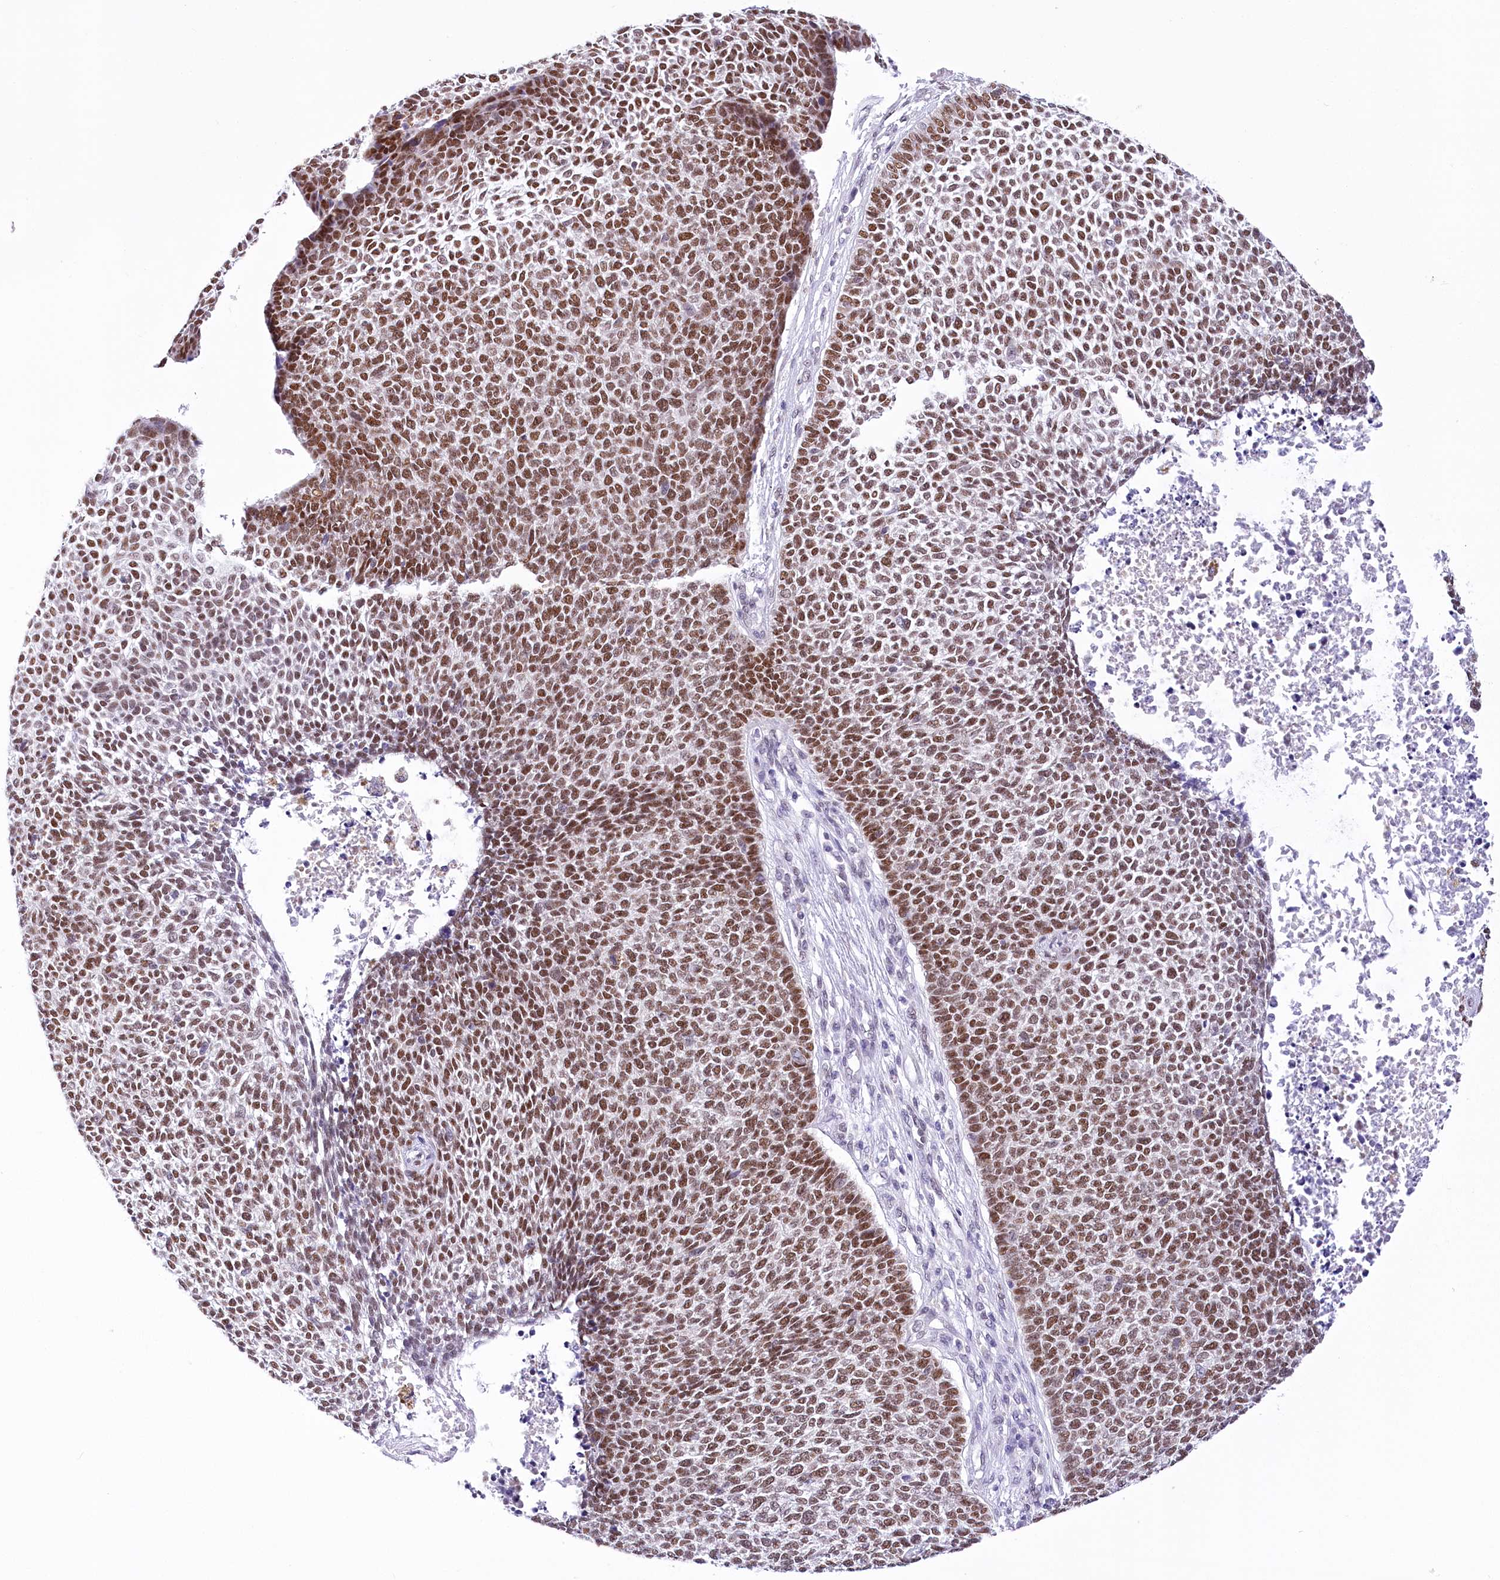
{"staining": {"intensity": "moderate", "quantity": ">75%", "location": "nuclear"}, "tissue": "skin cancer", "cell_type": "Tumor cells", "image_type": "cancer", "snomed": [{"axis": "morphology", "description": "Basal cell carcinoma"}, {"axis": "topography", "description": "Skin"}], "caption": "Immunohistochemical staining of human skin cancer shows moderate nuclear protein expression in about >75% of tumor cells.", "gene": "HNRNPA0", "patient": {"sex": "female", "age": 84}}